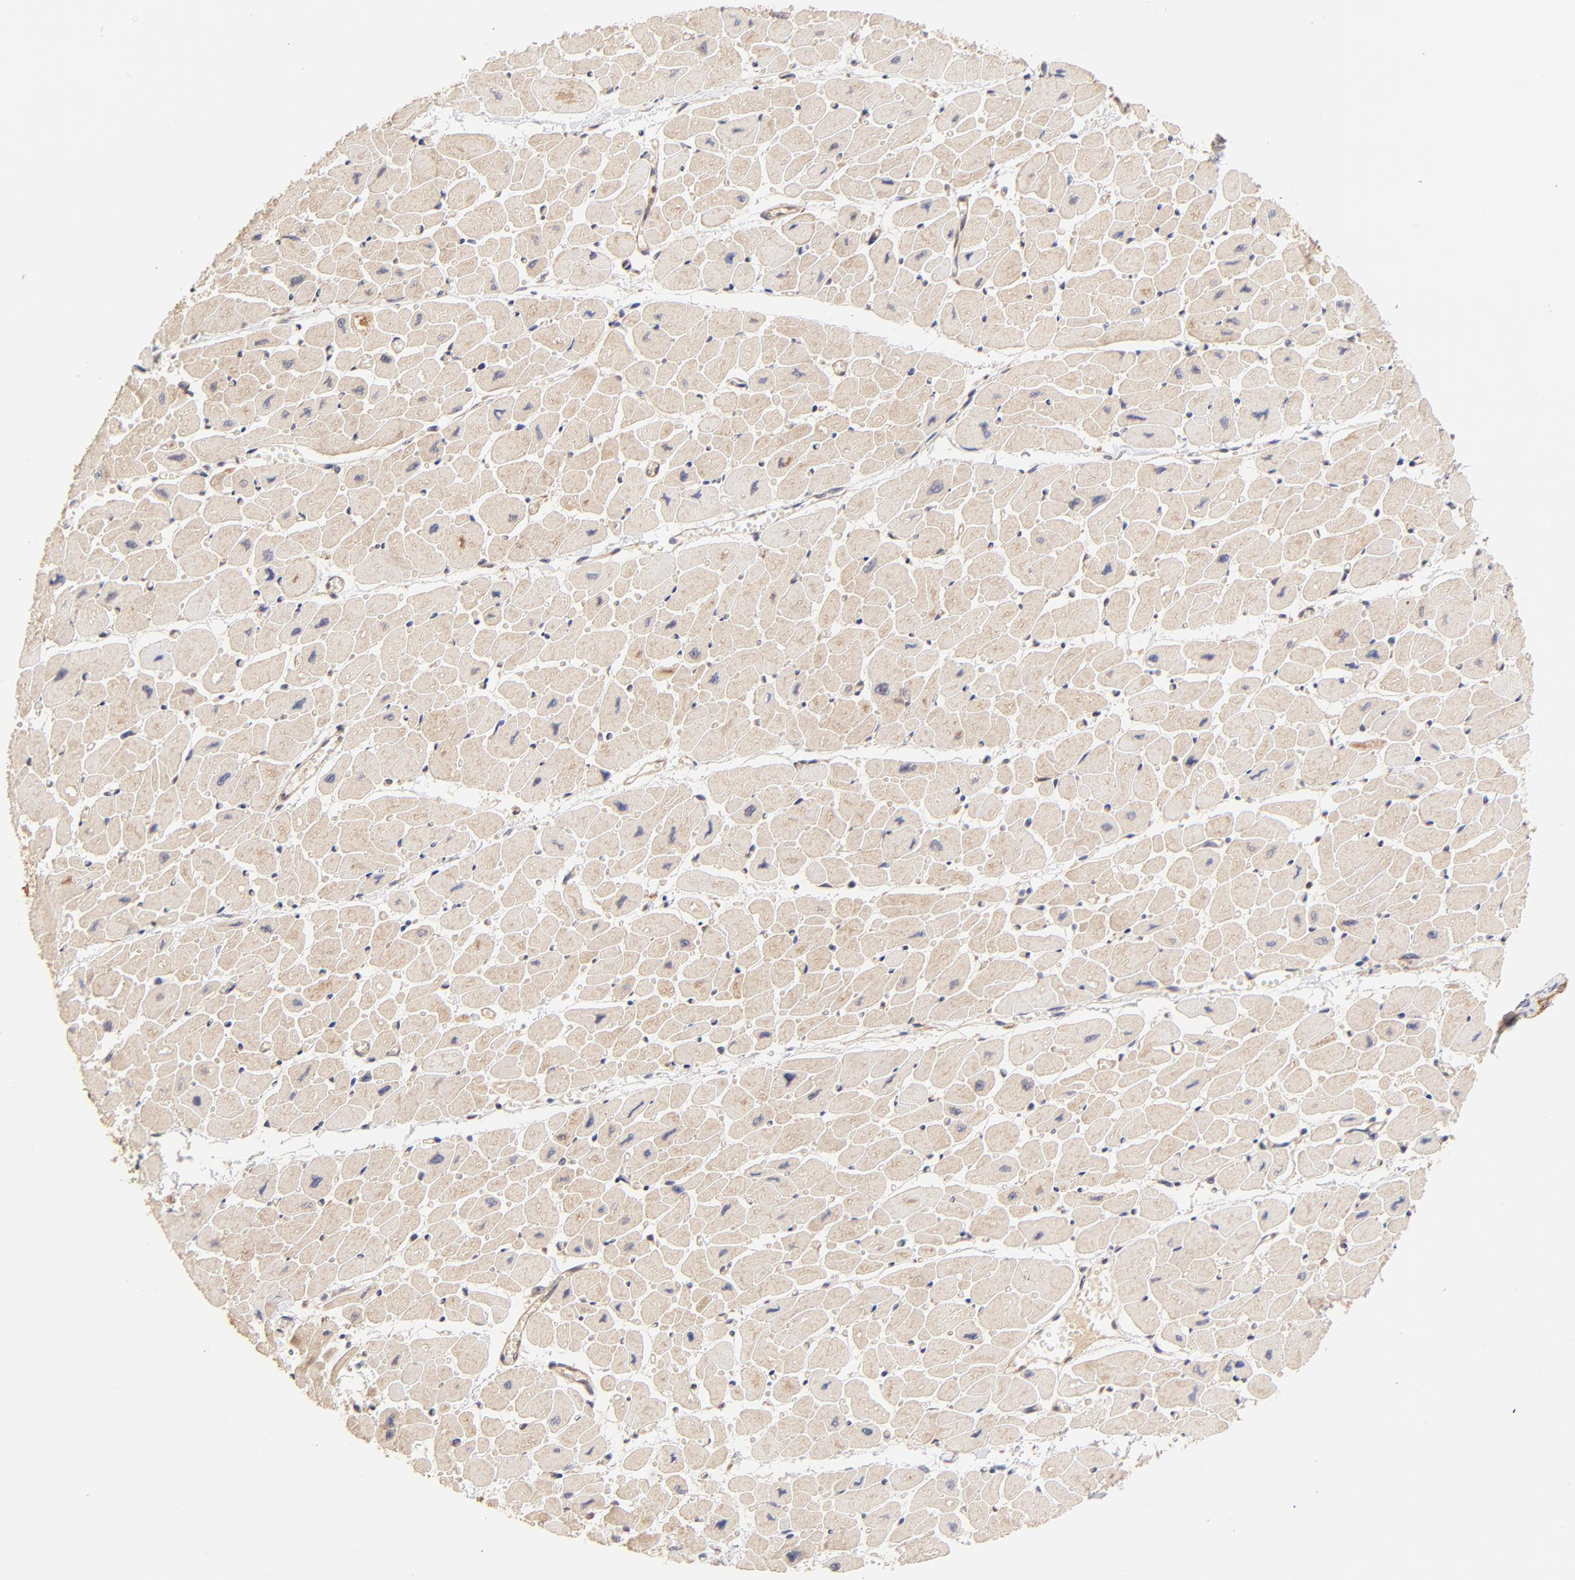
{"staining": {"intensity": "weak", "quantity": ">75%", "location": "cytoplasmic/membranous"}, "tissue": "heart muscle", "cell_type": "Cardiomyocytes", "image_type": "normal", "snomed": [{"axis": "morphology", "description": "Normal tissue, NOS"}, {"axis": "topography", "description": "Heart"}], "caption": "There is low levels of weak cytoplasmic/membranous positivity in cardiomyocytes of benign heart muscle, as demonstrated by immunohistochemical staining (brown color).", "gene": "TNFAIP3", "patient": {"sex": "female", "age": 54}}